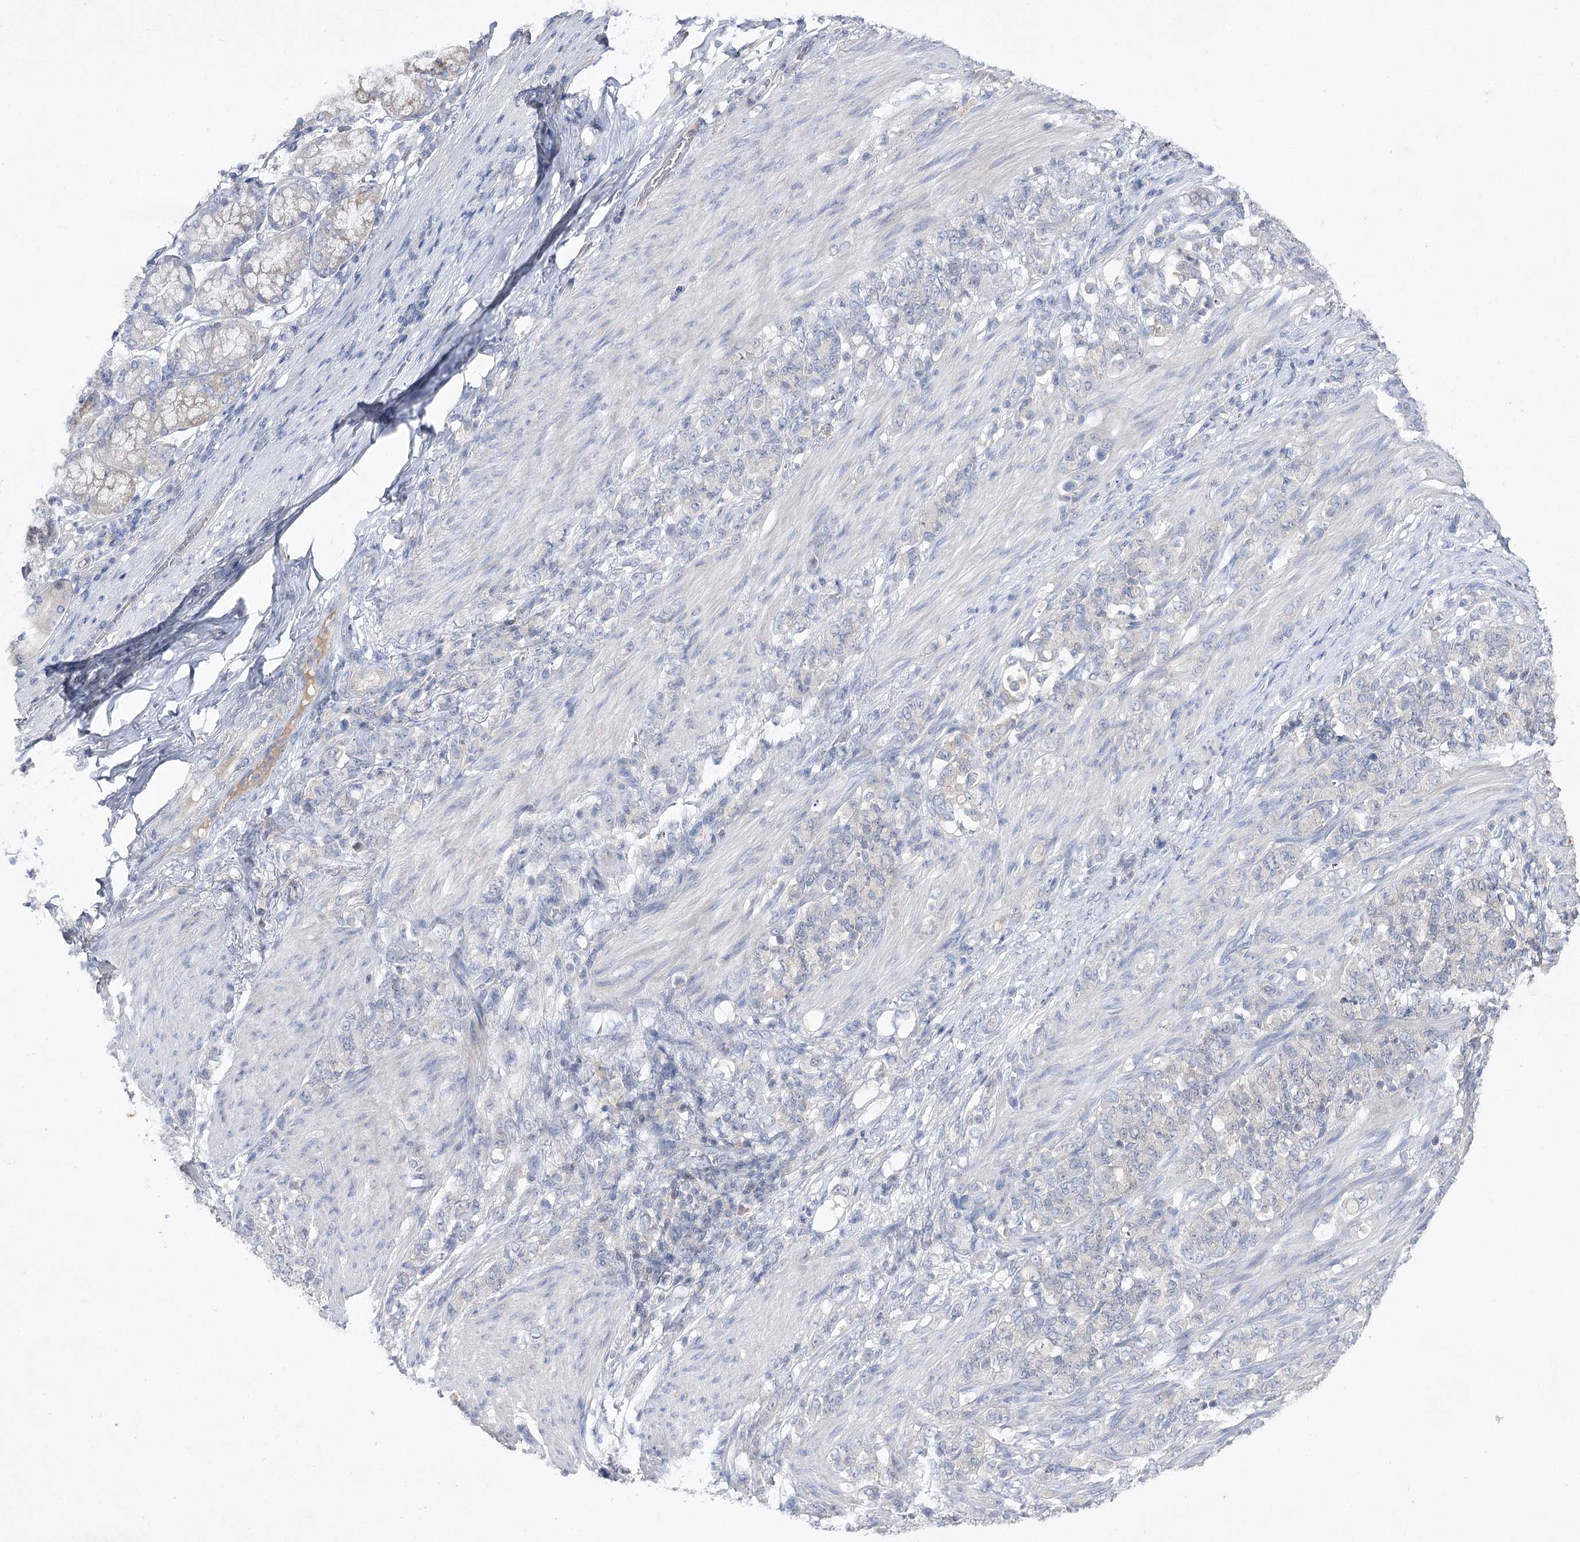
{"staining": {"intensity": "negative", "quantity": "none", "location": "none"}, "tissue": "stomach cancer", "cell_type": "Tumor cells", "image_type": "cancer", "snomed": [{"axis": "morphology", "description": "Adenocarcinoma, NOS"}, {"axis": "topography", "description": "Stomach"}], "caption": "A histopathology image of human adenocarcinoma (stomach) is negative for staining in tumor cells. (Immunohistochemistry (ihc), brightfield microscopy, high magnification).", "gene": "BCR", "patient": {"sex": "female", "age": 79}}